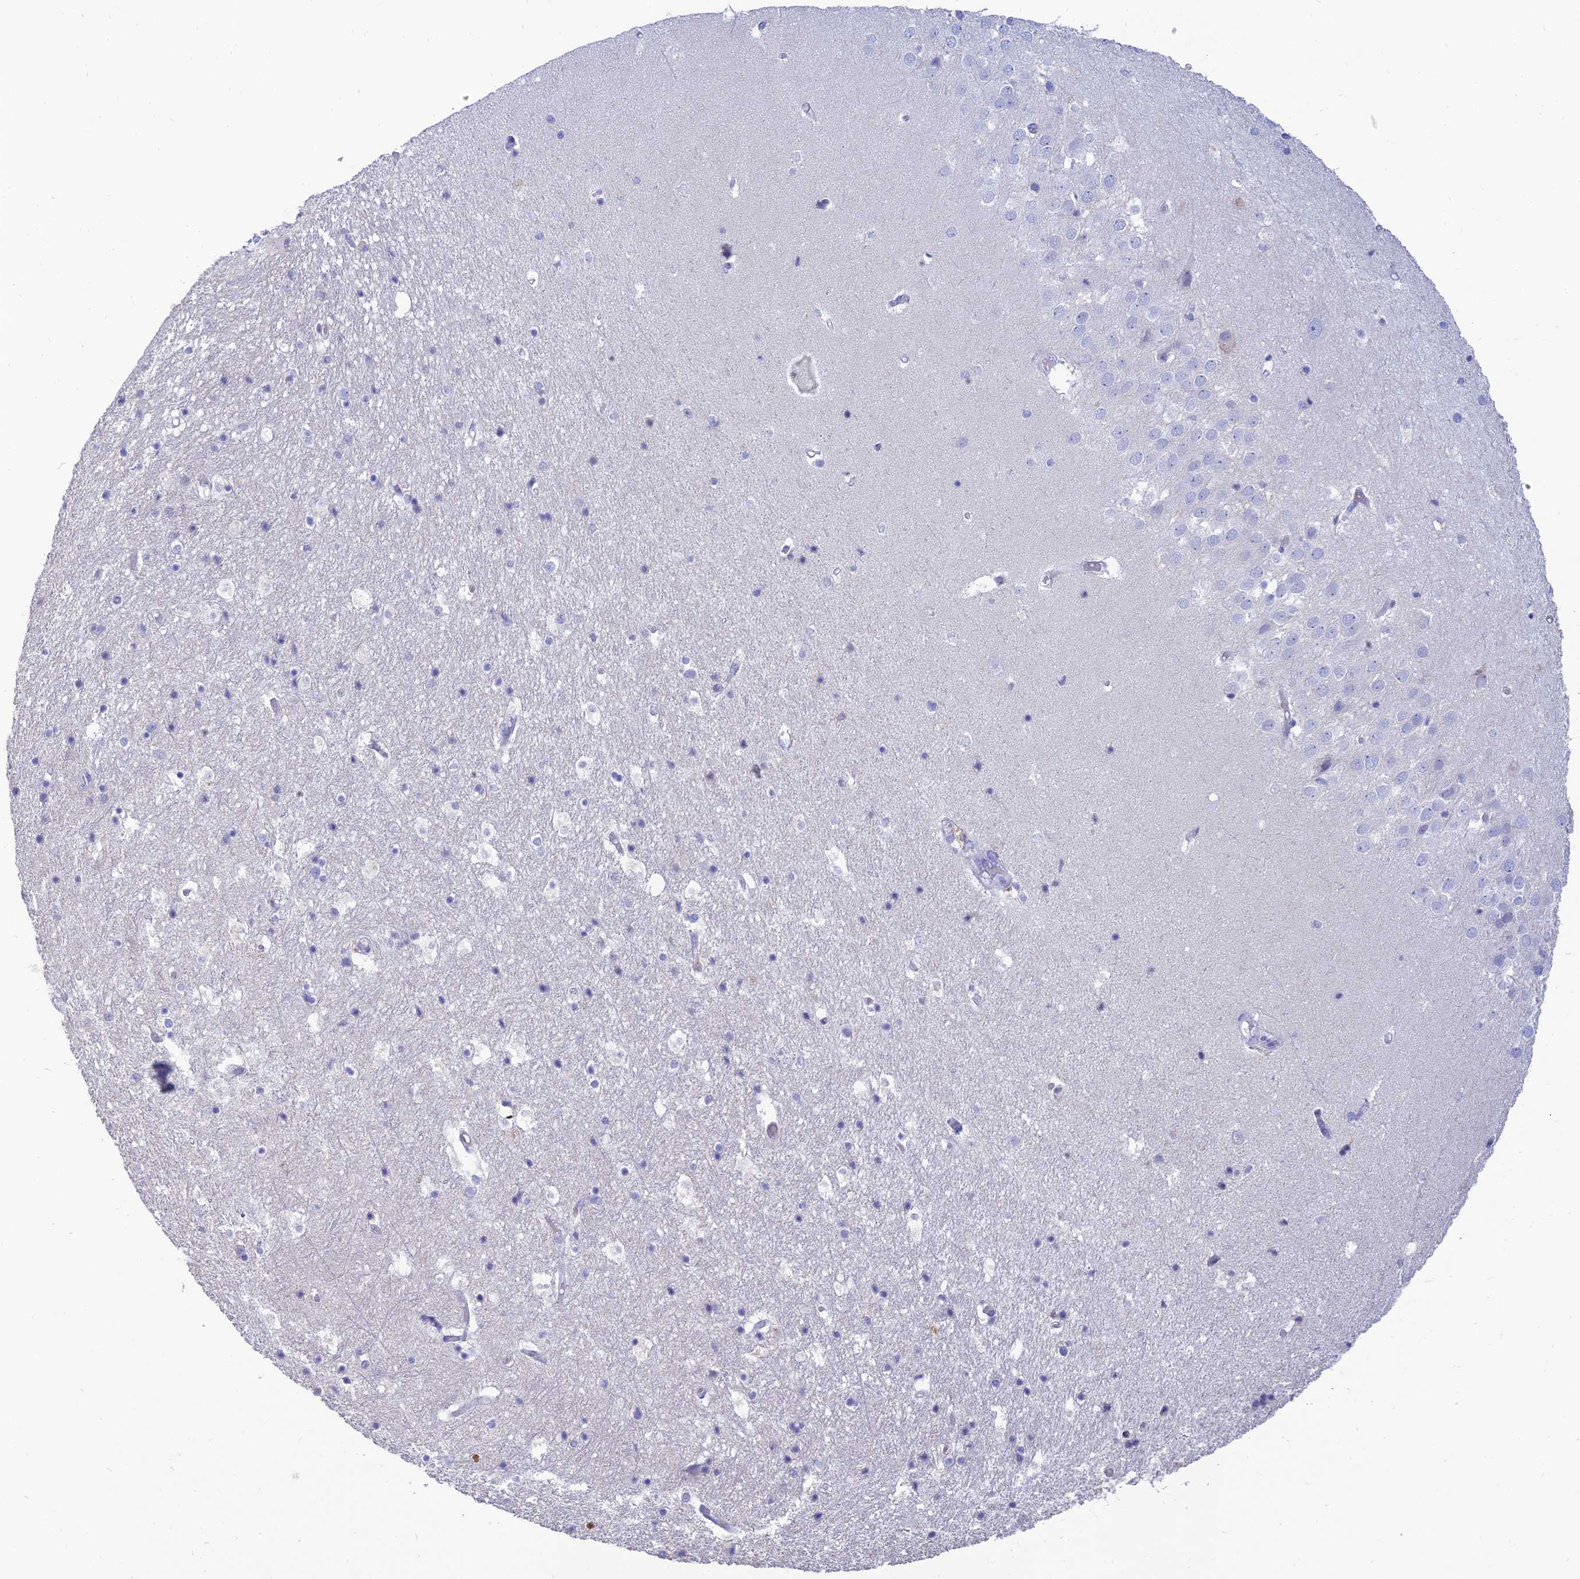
{"staining": {"intensity": "negative", "quantity": "none", "location": "none"}, "tissue": "hippocampus", "cell_type": "Glial cells", "image_type": "normal", "snomed": [{"axis": "morphology", "description": "Normal tissue, NOS"}, {"axis": "topography", "description": "Hippocampus"}], "caption": "High power microscopy histopathology image of an IHC image of normal hippocampus, revealing no significant staining in glial cells. (Brightfield microscopy of DAB immunohistochemistry (IHC) at high magnification).", "gene": "MAL2", "patient": {"sex": "female", "age": 52}}